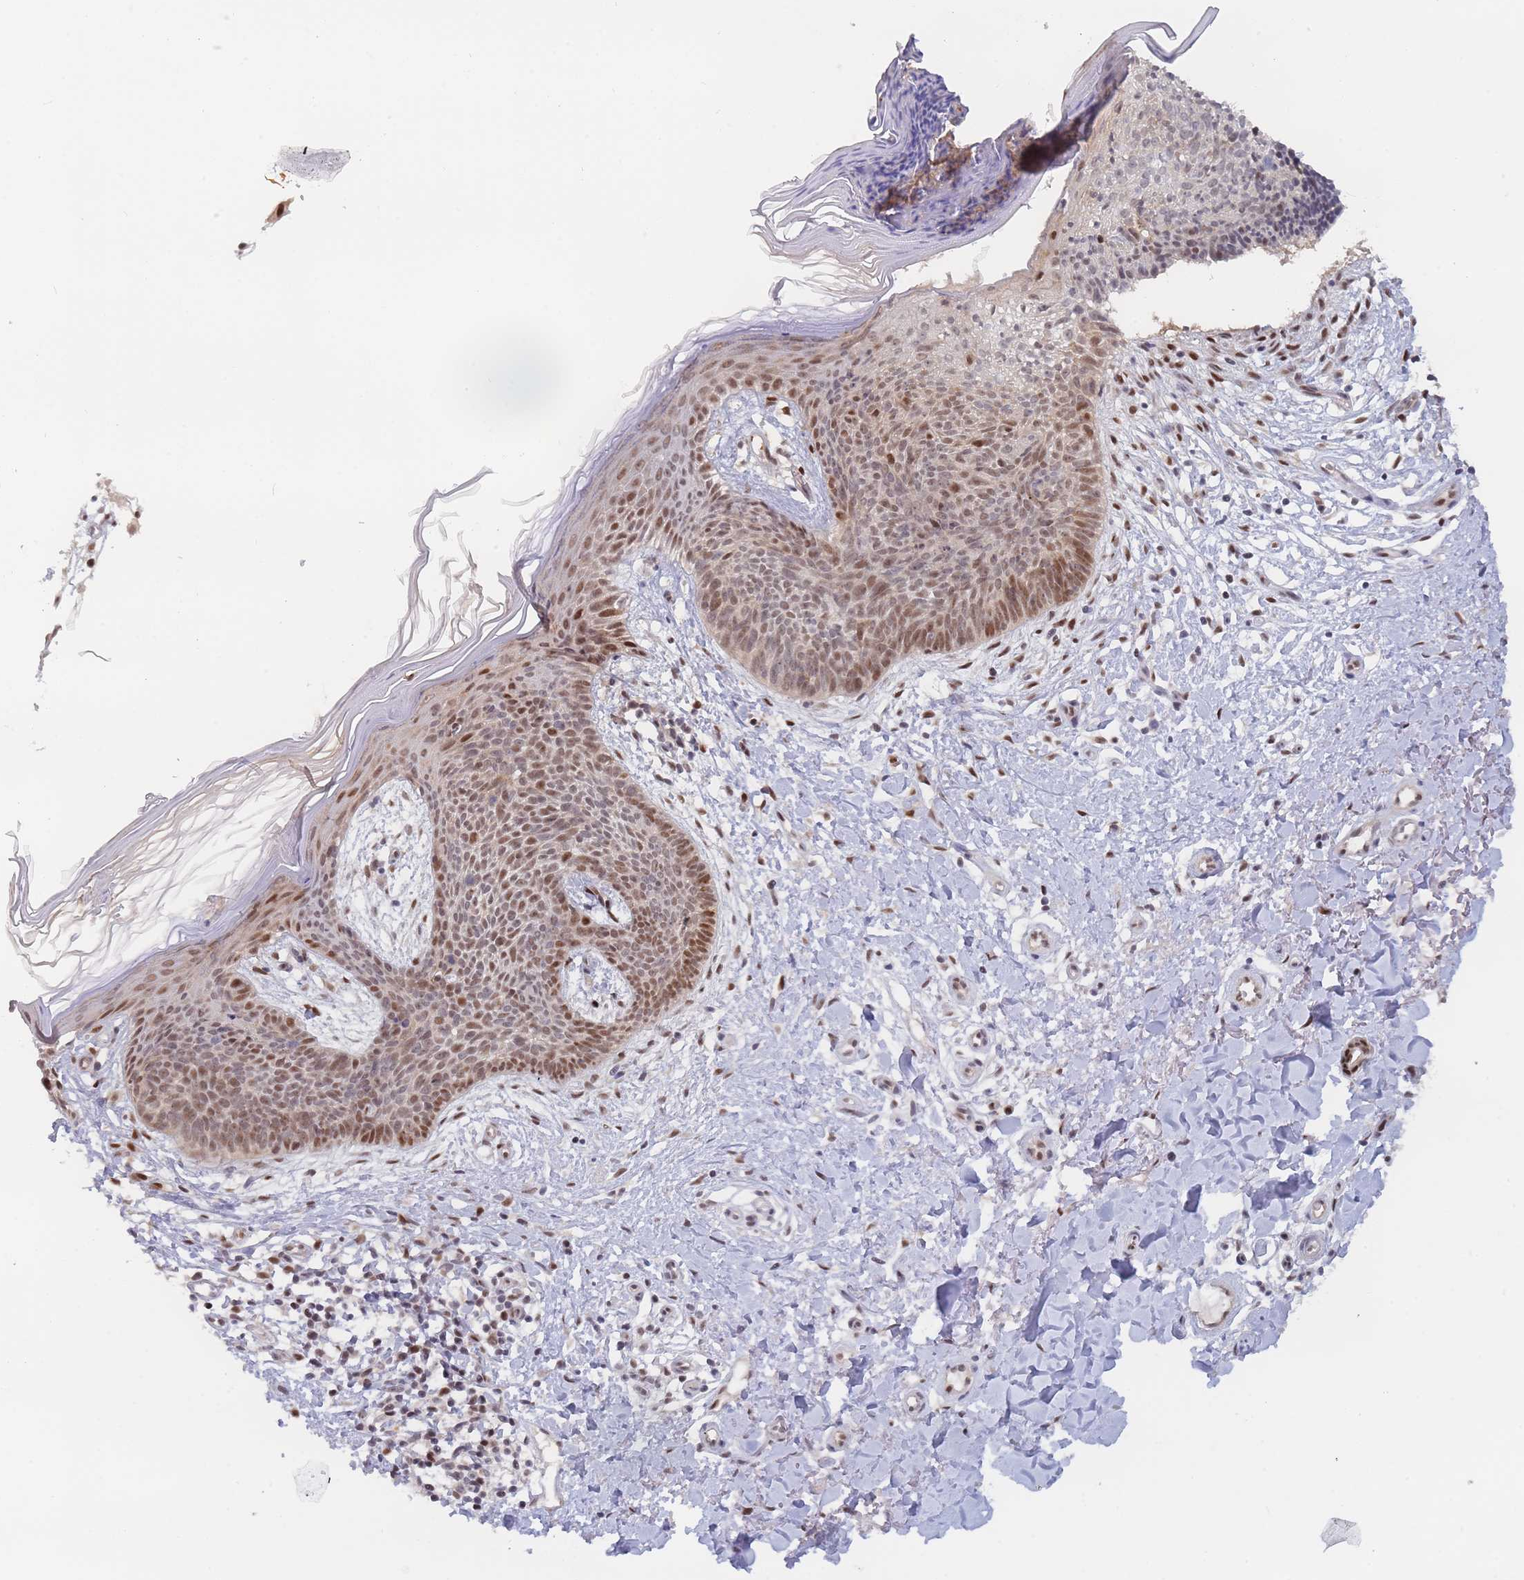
{"staining": {"intensity": "moderate", "quantity": ">75%", "location": "nuclear"}, "tissue": "skin cancer", "cell_type": "Tumor cells", "image_type": "cancer", "snomed": [{"axis": "morphology", "description": "Basal cell carcinoma"}, {"axis": "topography", "description": "Skin"}], "caption": "The histopathology image shows immunohistochemical staining of basal cell carcinoma (skin). There is moderate nuclear positivity is appreciated in about >75% of tumor cells. (DAB (3,3'-diaminobenzidine) IHC with brightfield microscopy, high magnification).", "gene": "DEAF1", "patient": {"sex": "male", "age": 78}}